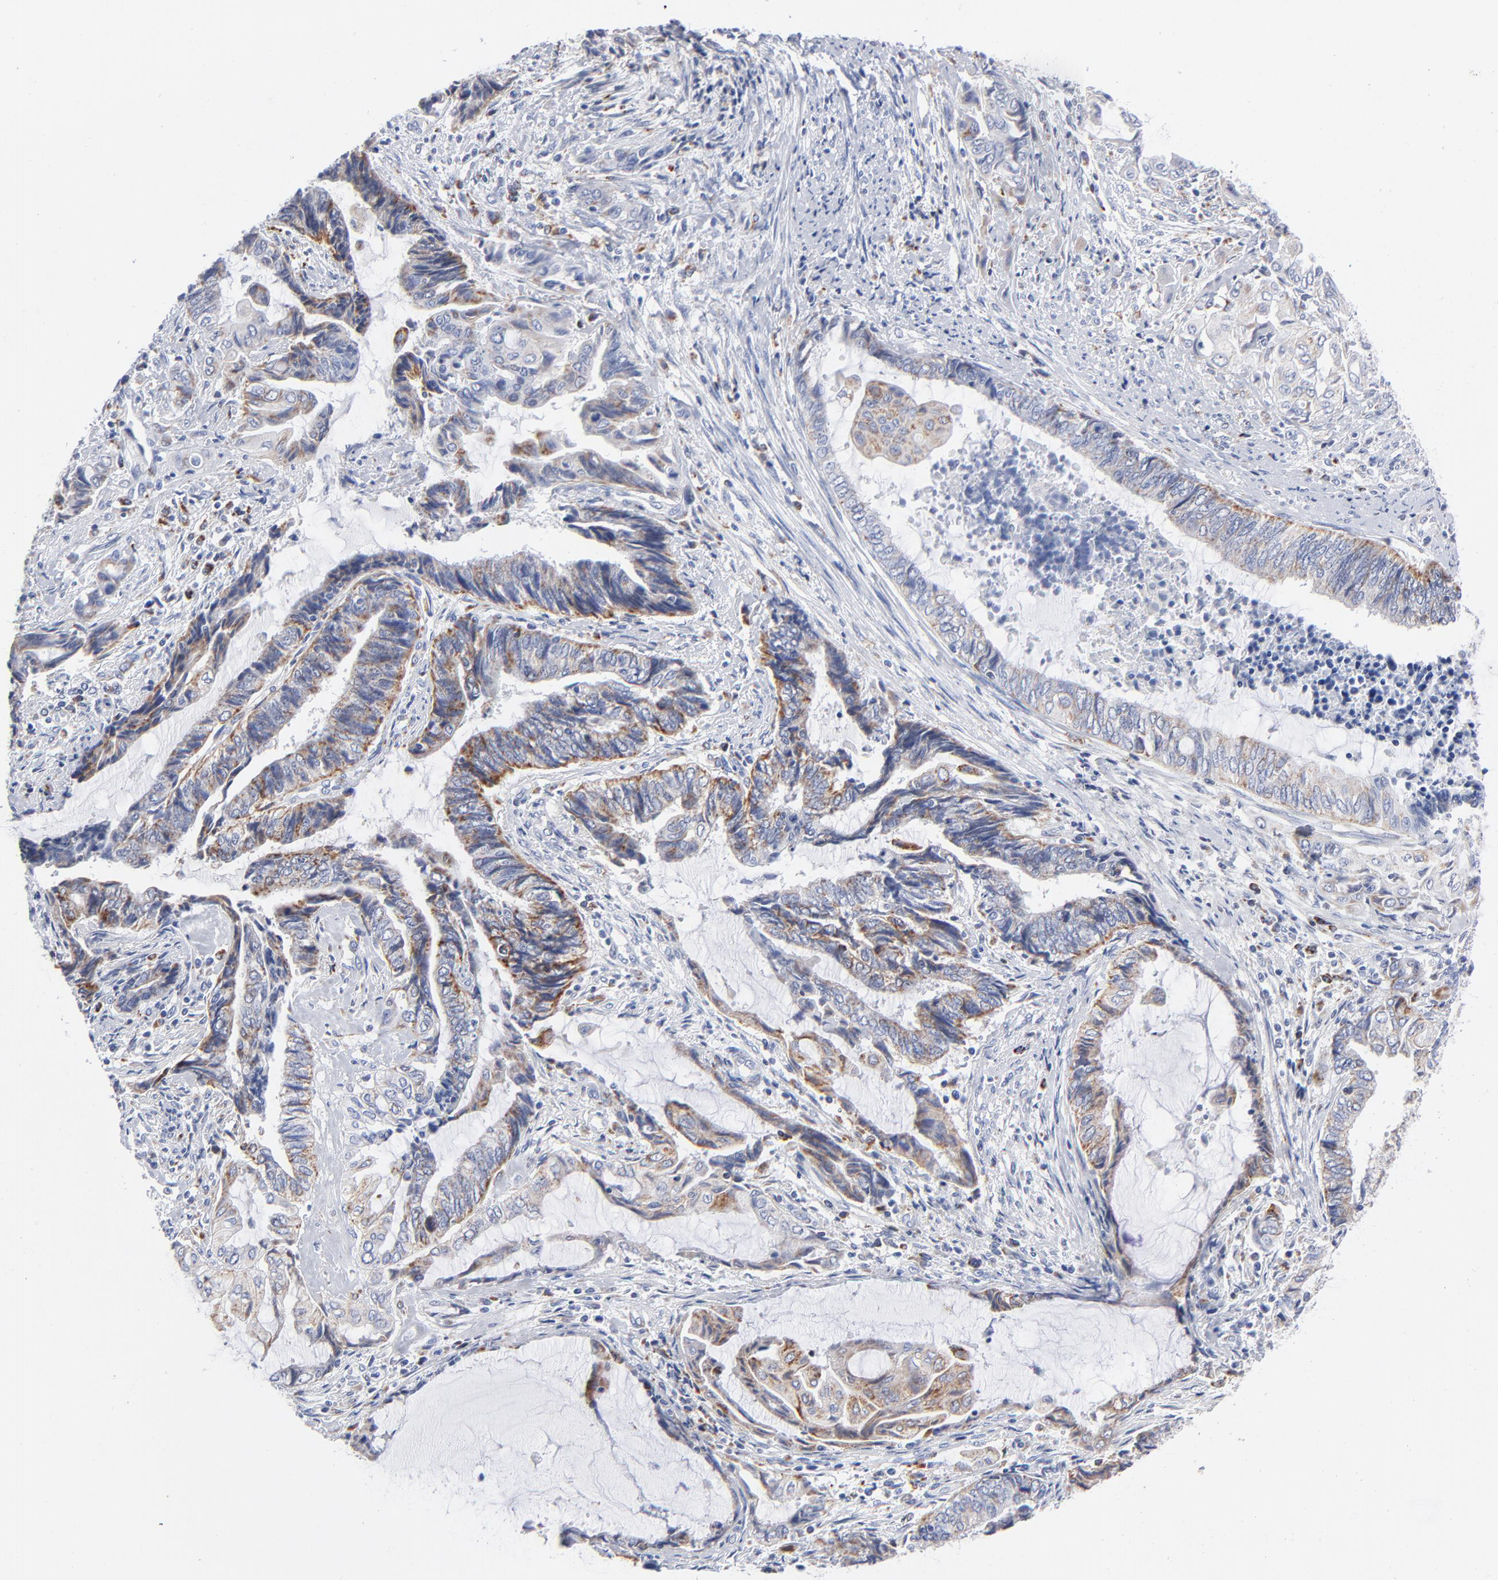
{"staining": {"intensity": "weak", "quantity": "25%-75%", "location": "cytoplasmic/membranous"}, "tissue": "endometrial cancer", "cell_type": "Tumor cells", "image_type": "cancer", "snomed": [{"axis": "morphology", "description": "Adenocarcinoma, NOS"}, {"axis": "topography", "description": "Uterus"}, {"axis": "topography", "description": "Endometrium"}], "caption": "Approximately 25%-75% of tumor cells in human endometrial adenocarcinoma demonstrate weak cytoplasmic/membranous protein positivity as visualized by brown immunohistochemical staining.", "gene": "CHCHD10", "patient": {"sex": "female", "age": 70}}